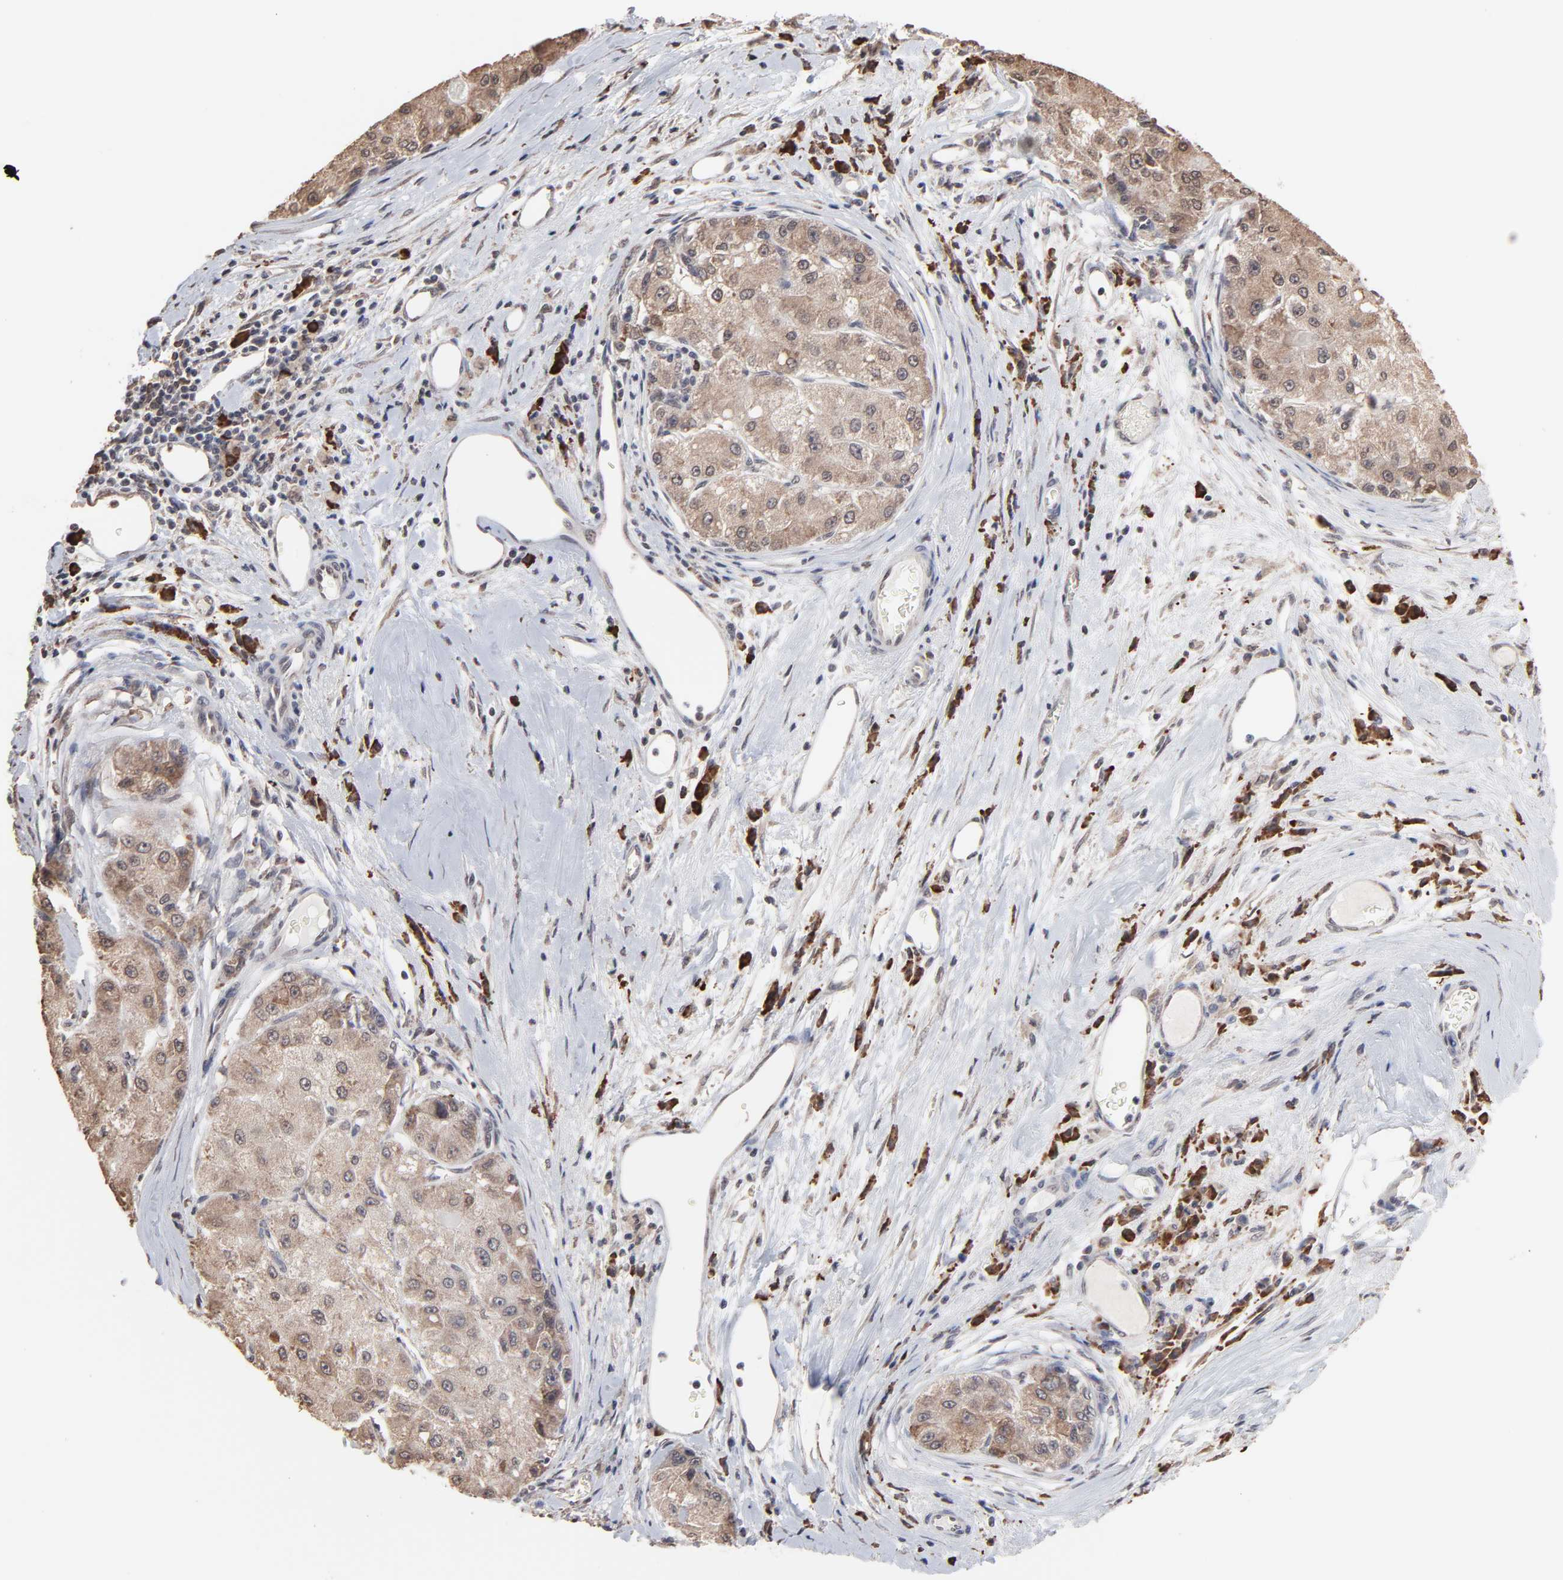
{"staining": {"intensity": "weak", "quantity": ">75%", "location": "cytoplasmic/membranous"}, "tissue": "liver cancer", "cell_type": "Tumor cells", "image_type": "cancer", "snomed": [{"axis": "morphology", "description": "Carcinoma, Hepatocellular, NOS"}, {"axis": "topography", "description": "Liver"}], "caption": "Immunohistochemistry (IHC) photomicrograph of human liver cancer (hepatocellular carcinoma) stained for a protein (brown), which reveals low levels of weak cytoplasmic/membranous expression in approximately >75% of tumor cells.", "gene": "CHM", "patient": {"sex": "male", "age": 80}}